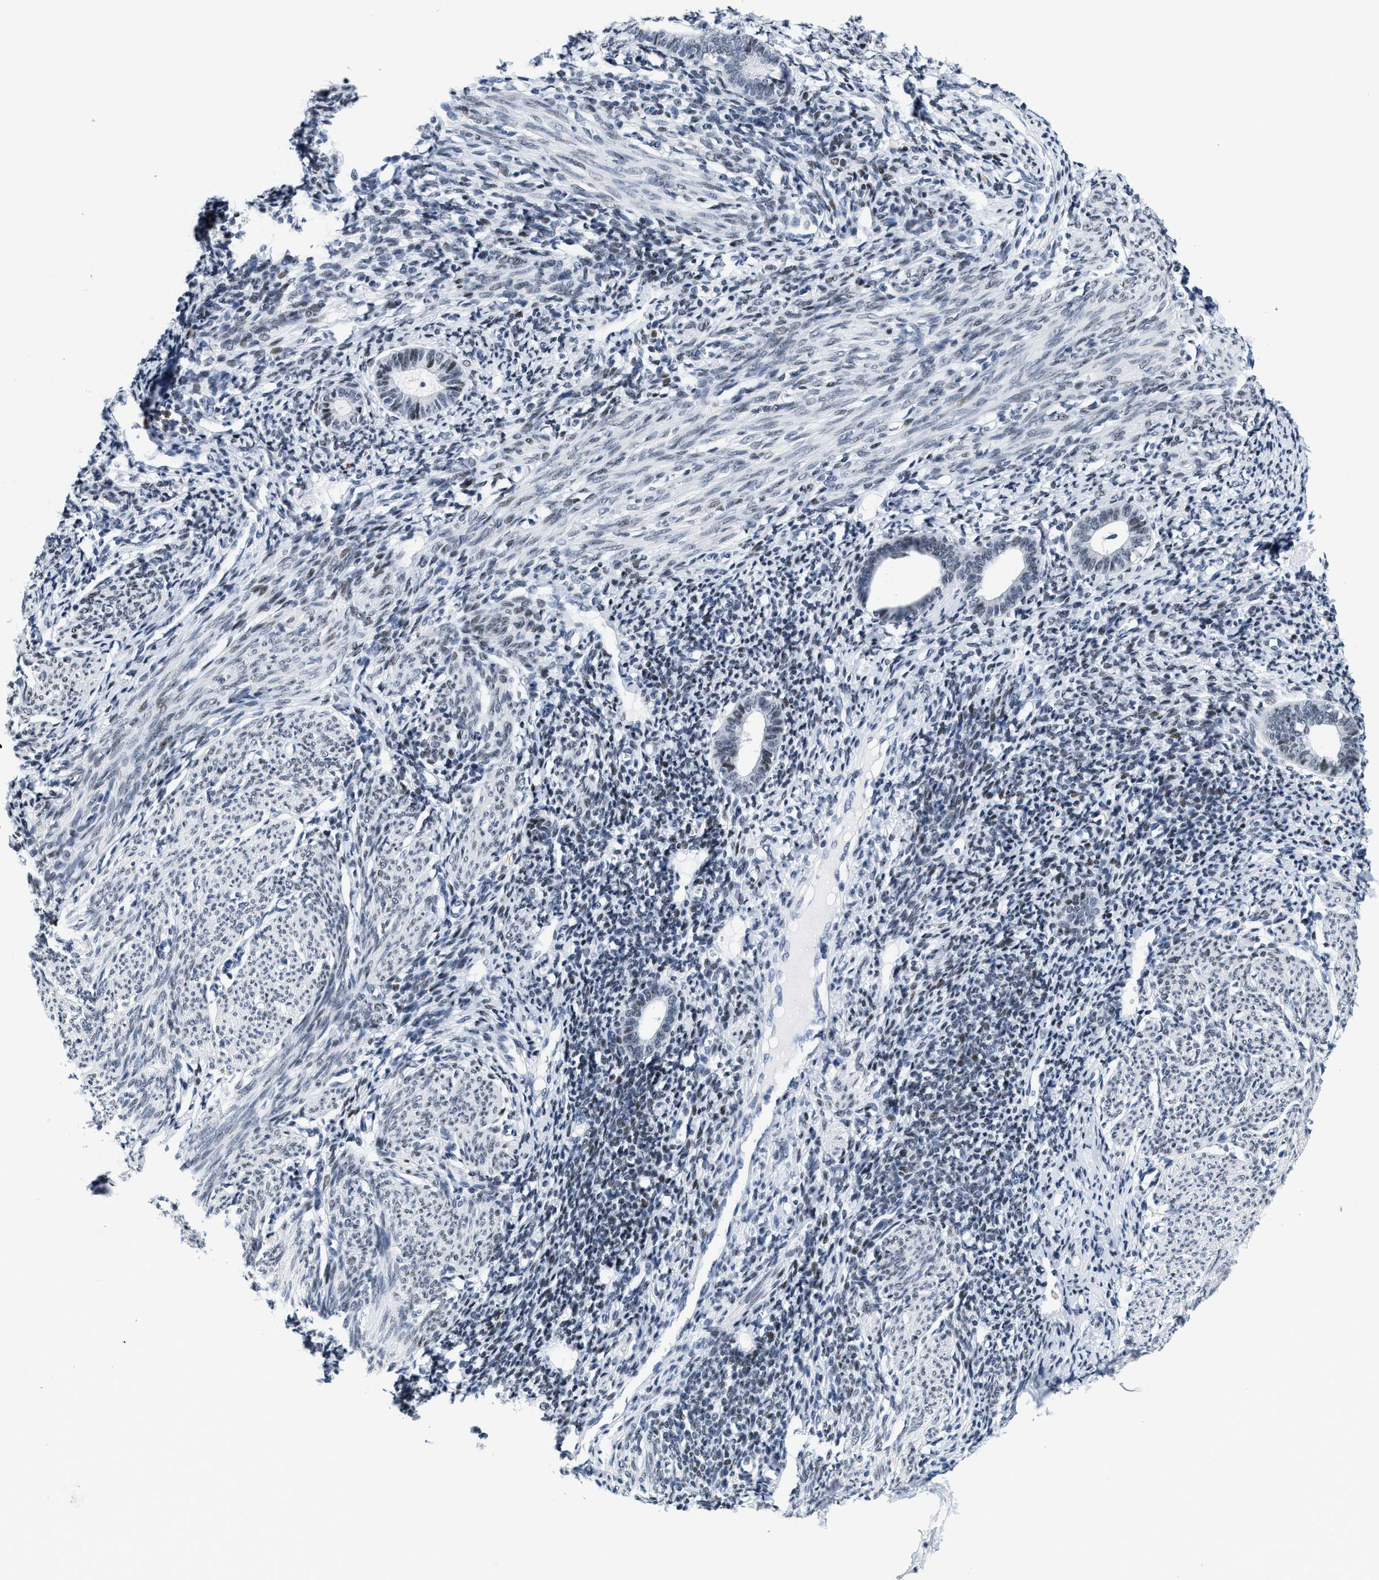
{"staining": {"intensity": "weak", "quantity": "<25%", "location": "nuclear"}, "tissue": "endometrium", "cell_type": "Cells in endometrial stroma", "image_type": "normal", "snomed": [{"axis": "morphology", "description": "Normal tissue, NOS"}, {"axis": "morphology", "description": "Adenocarcinoma, NOS"}, {"axis": "topography", "description": "Endometrium"}], "caption": "This is a image of IHC staining of normal endometrium, which shows no expression in cells in endometrial stroma. (DAB (3,3'-diaminobenzidine) immunohistochemistry (IHC) visualized using brightfield microscopy, high magnification).", "gene": "SETD1B", "patient": {"sex": "female", "age": 57}}